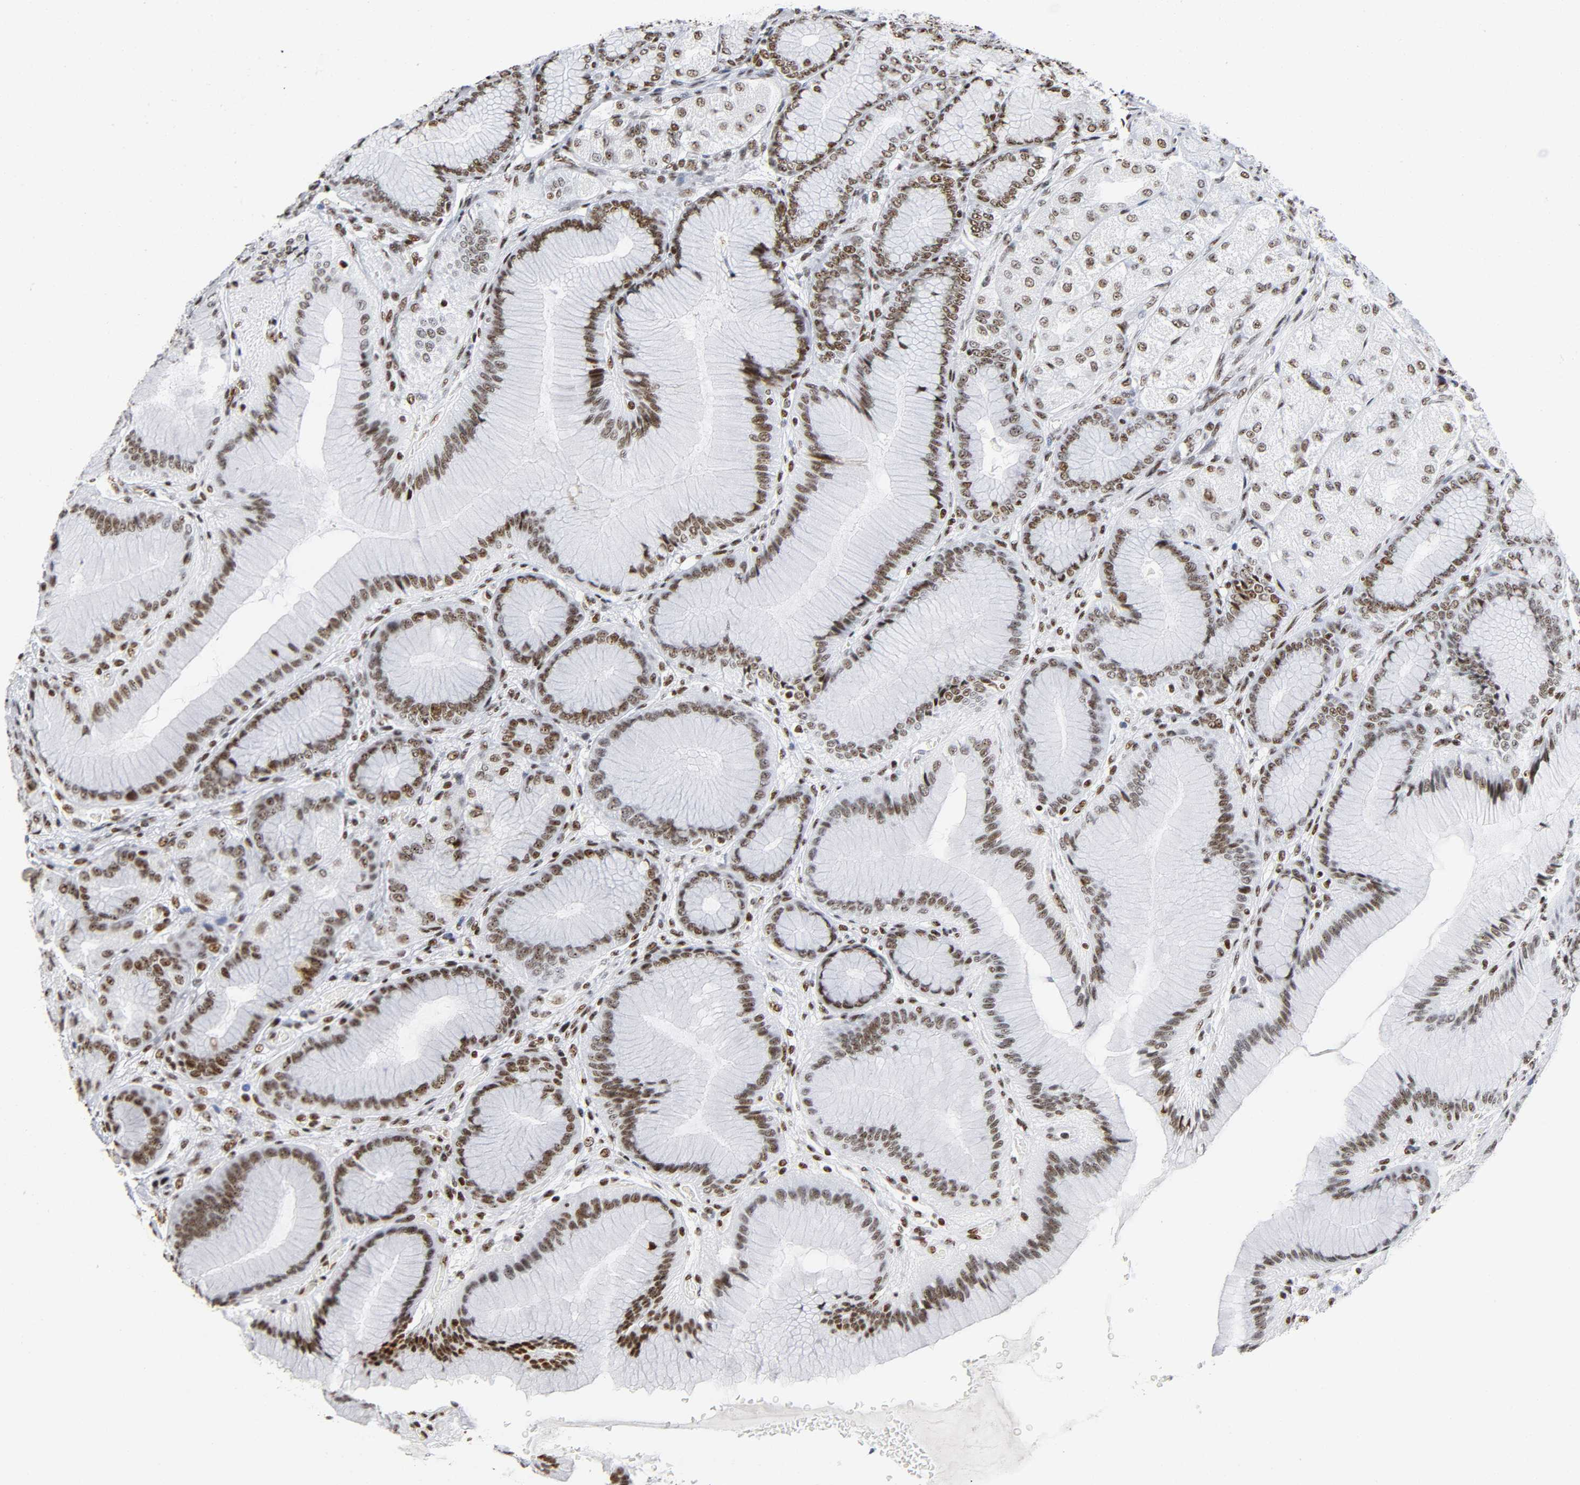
{"staining": {"intensity": "strong", "quantity": ">75%", "location": "nuclear"}, "tissue": "stomach", "cell_type": "Glandular cells", "image_type": "normal", "snomed": [{"axis": "morphology", "description": "Normal tissue, NOS"}, {"axis": "morphology", "description": "Adenocarcinoma, NOS"}, {"axis": "topography", "description": "Stomach"}, {"axis": "topography", "description": "Stomach, lower"}], "caption": "A high amount of strong nuclear positivity is appreciated in about >75% of glandular cells in unremarkable stomach.", "gene": "UBTF", "patient": {"sex": "female", "age": 65}}